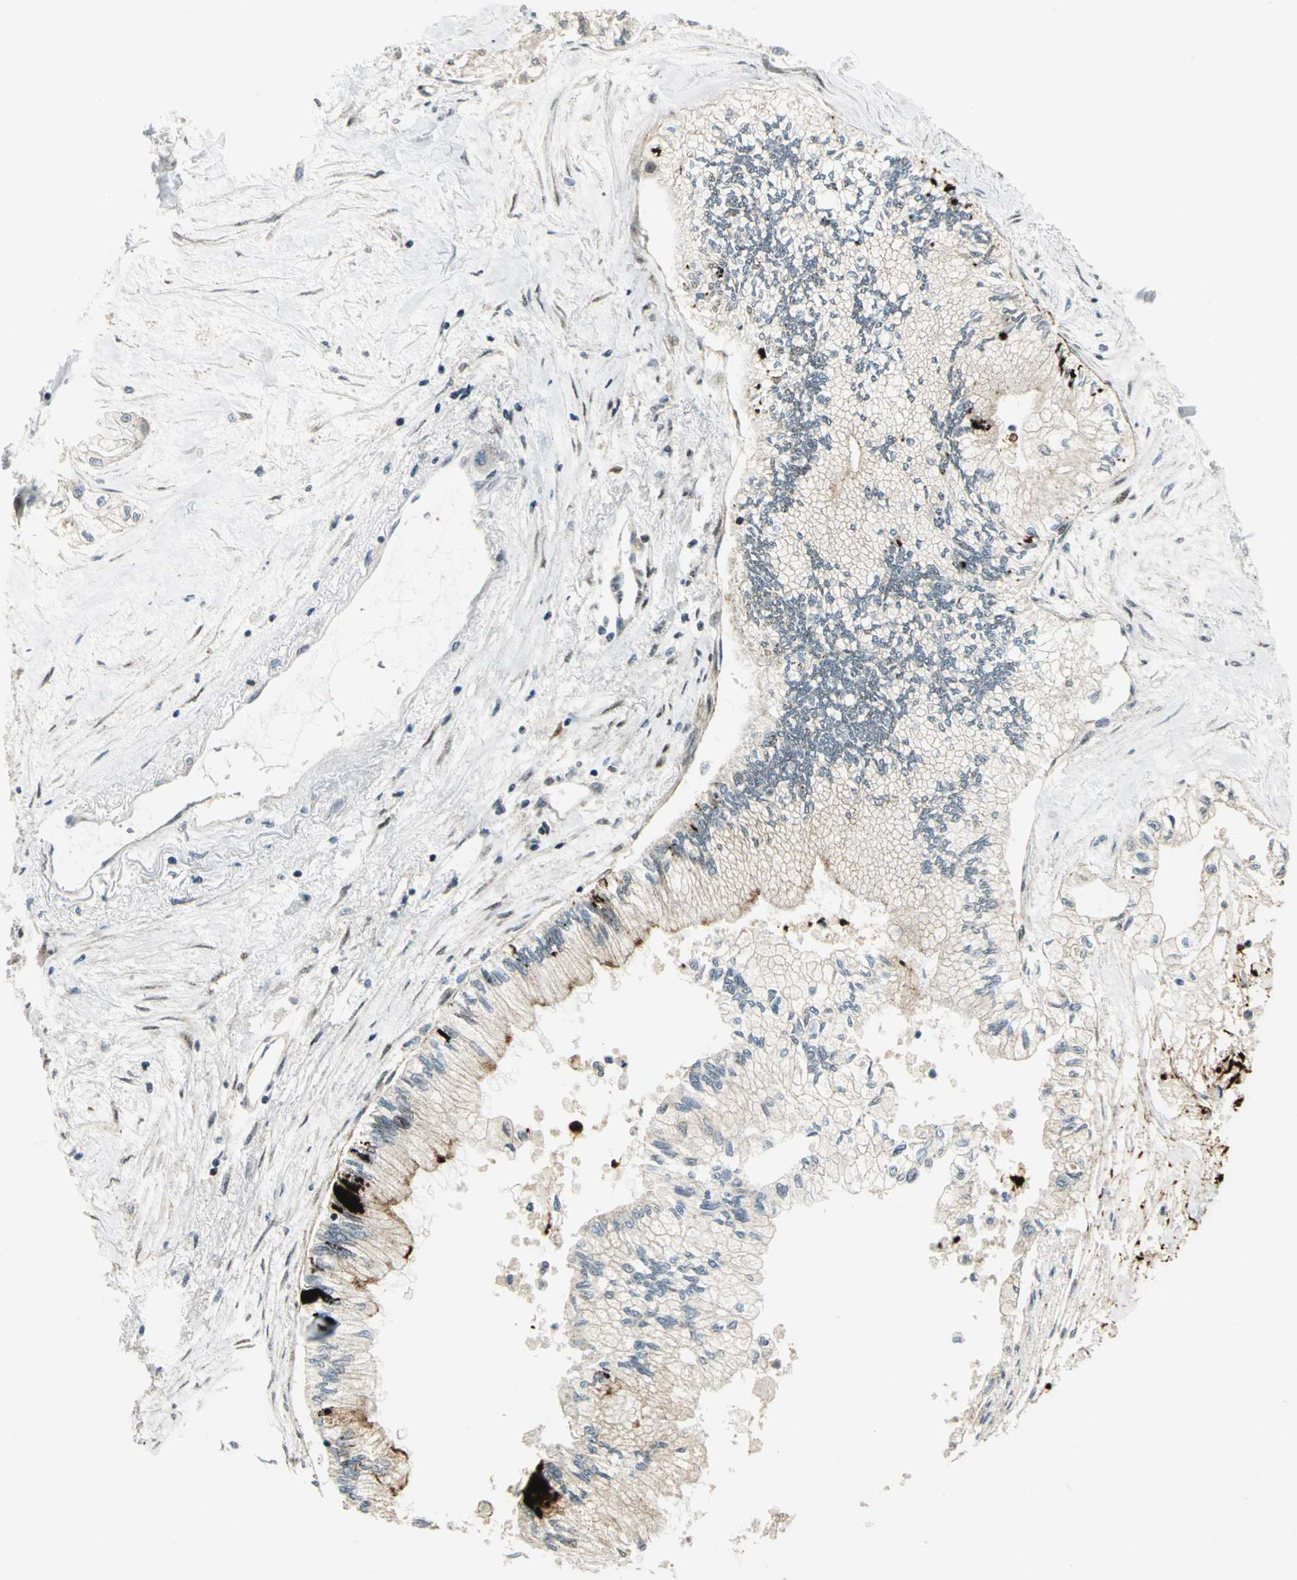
{"staining": {"intensity": "weak", "quantity": ">75%", "location": "cytoplasmic/membranous"}, "tissue": "pancreatic cancer", "cell_type": "Tumor cells", "image_type": "cancer", "snomed": [{"axis": "morphology", "description": "Adenocarcinoma, NOS"}, {"axis": "topography", "description": "Pancreas"}], "caption": "Pancreatic cancer was stained to show a protein in brown. There is low levels of weak cytoplasmic/membranous staining in about >75% of tumor cells.", "gene": "ATP6V1A", "patient": {"sex": "male", "age": 79}}